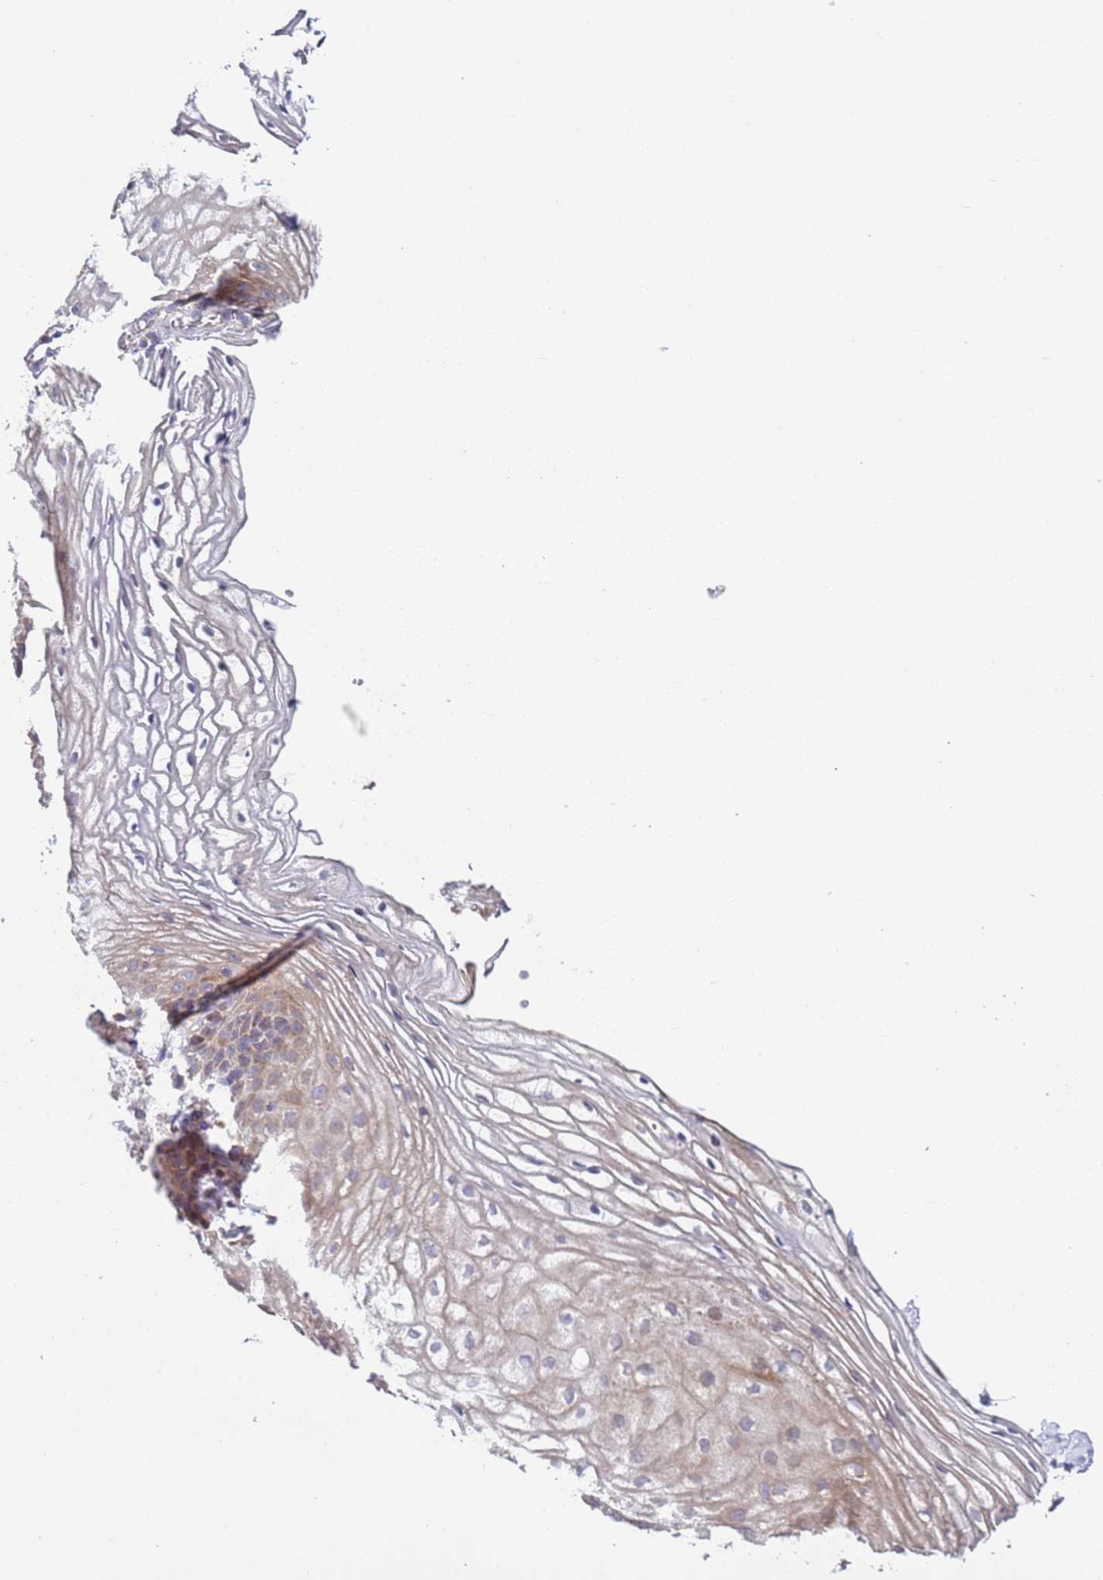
{"staining": {"intensity": "weak", "quantity": "25%-75%", "location": "cytoplasmic/membranous"}, "tissue": "vagina", "cell_type": "Squamous epithelial cells", "image_type": "normal", "snomed": [{"axis": "morphology", "description": "Normal tissue, NOS"}, {"axis": "topography", "description": "Vagina"}], "caption": "A brown stain shows weak cytoplasmic/membranous staining of a protein in squamous epithelial cells of benign vagina. The staining is performed using DAB brown chromogen to label protein expression. The nuclei are counter-stained blue using hematoxylin.", "gene": "DIP2B", "patient": {"sex": "female", "age": 60}}